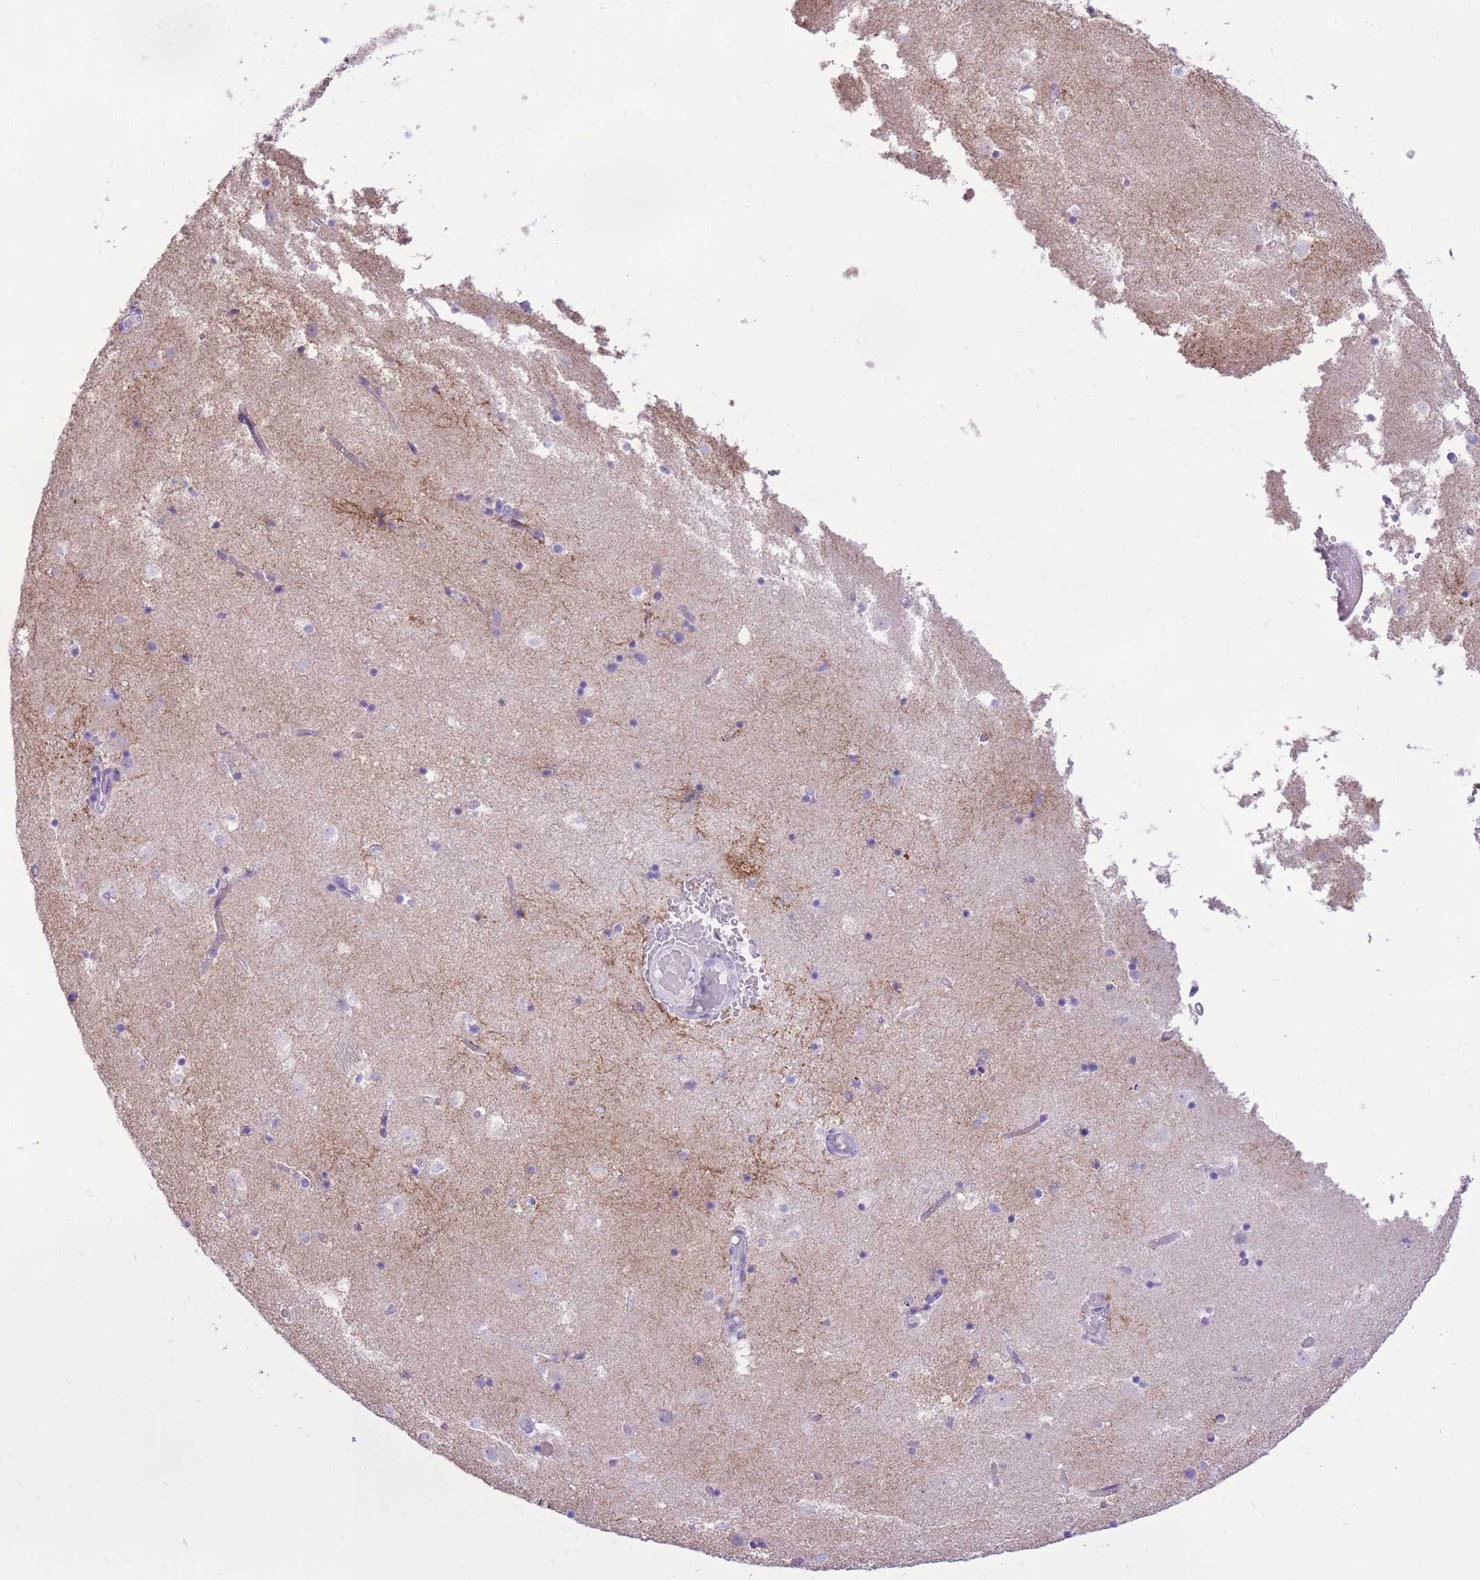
{"staining": {"intensity": "negative", "quantity": "none", "location": "none"}, "tissue": "caudate", "cell_type": "Glial cells", "image_type": "normal", "snomed": [{"axis": "morphology", "description": "Normal tissue, NOS"}, {"axis": "topography", "description": "Lateral ventricle wall"}], "caption": "Image shows no significant protein positivity in glial cells of unremarkable caudate. (Stains: DAB (3,3'-diaminobenzidine) immunohistochemistry with hematoxylin counter stain, Microscopy: brightfield microscopy at high magnification).", "gene": "SLC4A4", "patient": {"sex": "female", "age": 52}}